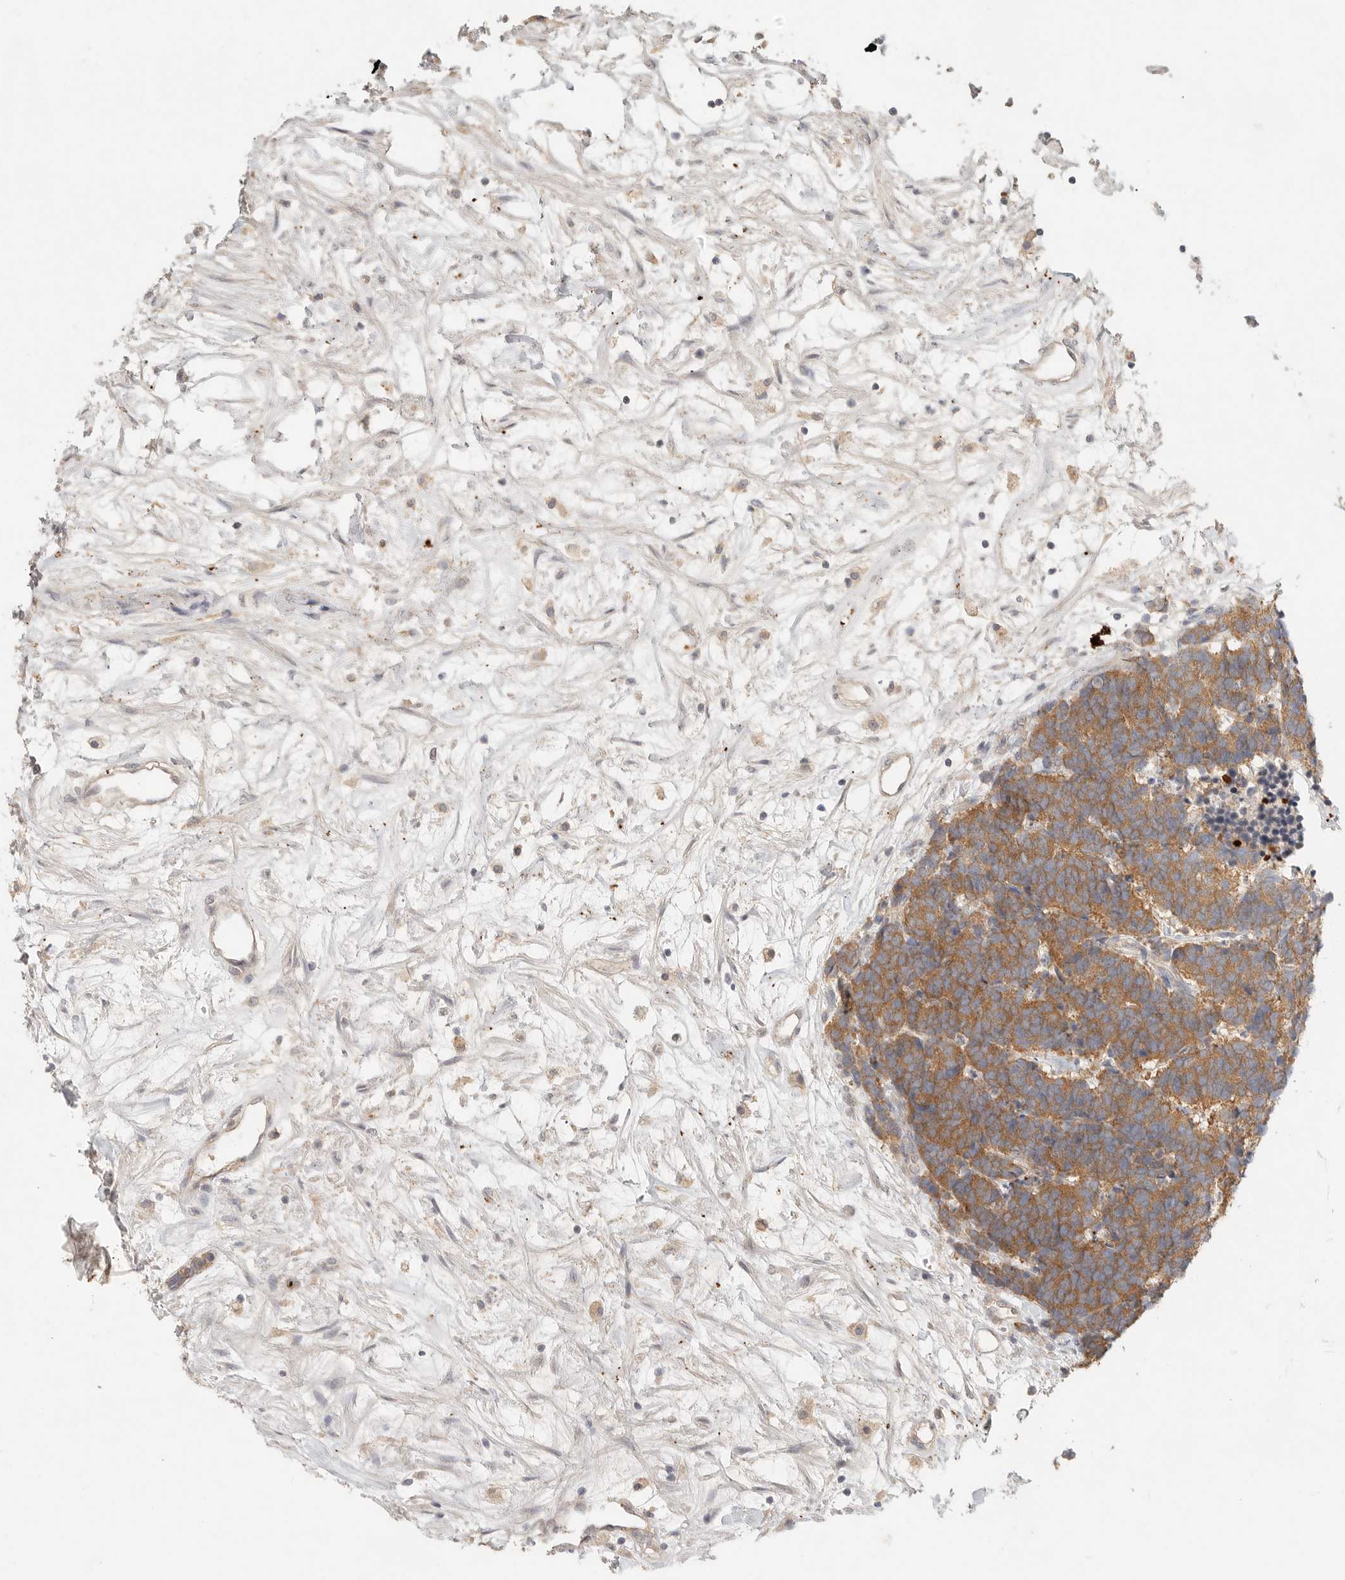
{"staining": {"intensity": "moderate", "quantity": ">75%", "location": "cytoplasmic/membranous"}, "tissue": "carcinoid", "cell_type": "Tumor cells", "image_type": "cancer", "snomed": [{"axis": "morphology", "description": "Carcinoma, NOS"}, {"axis": "morphology", "description": "Carcinoid, malignant, NOS"}, {"axis": "topography", "description": "Urinary bladder"}], "caption": "IHC micrograph of neoplastic tissue: malignant carcinoid stained using immunohistochemistry exhibits medium levels of moderate protein expression localized specifically in the cytoplasmic/membranous of tumor cells, appearing as a cytoplasmic/membranous brown color.", "gene": "HDAC6", "patient": {"sex": "male", "age": 57}}